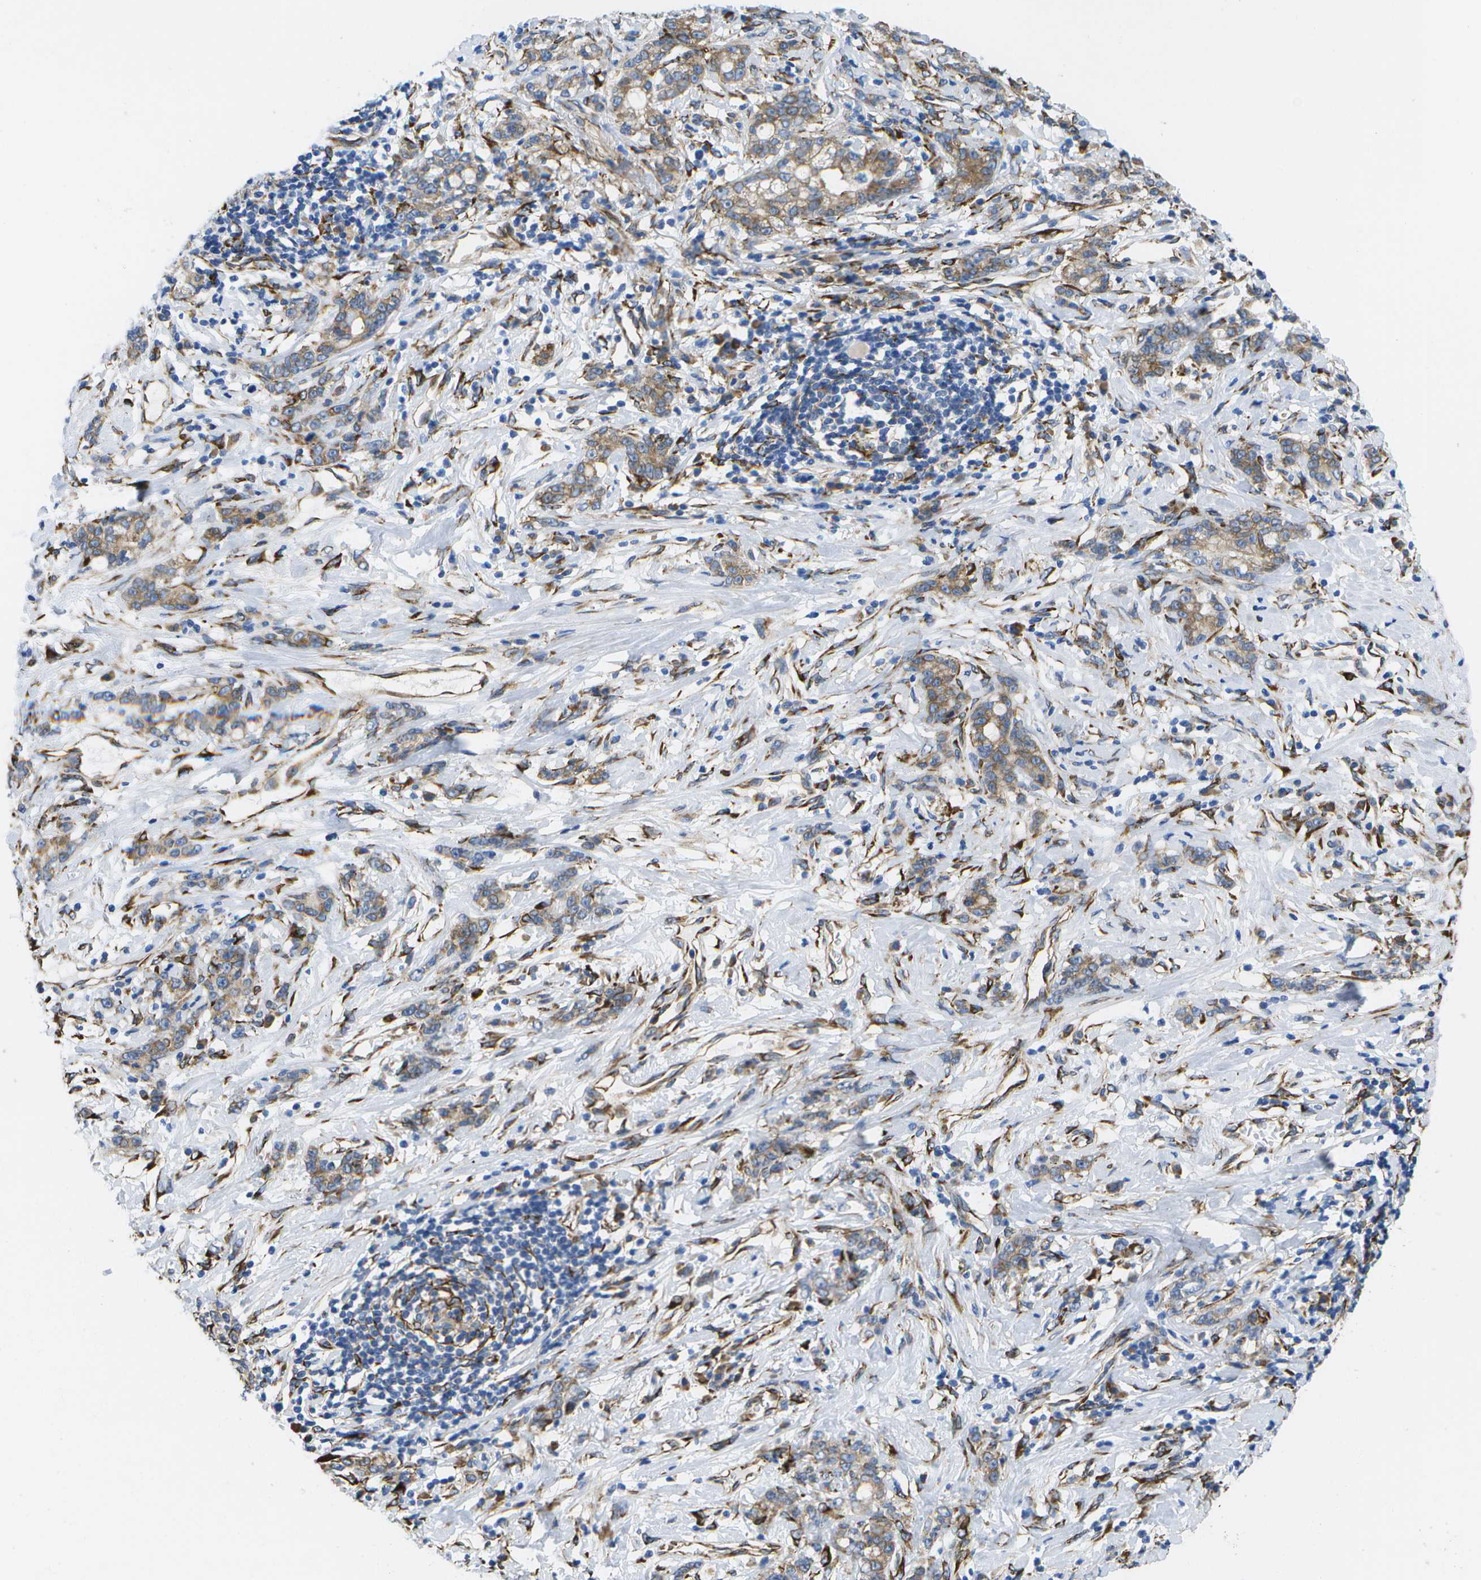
{"staining": {"intensity": "moderate", "quantity": "25%-75%", "location": "cytoplasmic/membranous"}, "tissue": "stomach cancer", "cell_type": "Tumor cells", "image_type": "cancer", "snomed": [{"axis": "morphology", "description": "Adenocarcinoma, NOS"}, {"axis": "topography", "description": "Stomach, lower"}], "caption": "Approximately 25%-75% of tumor cells in human stomach cancer (adenocarcinoma) reveal moderate cytoplasmic/membranous protein expression as visualized by brown immunohistochemical staining.", "gene": "ZDHHC17", "patient": {"sex": "male", "age": 88}}